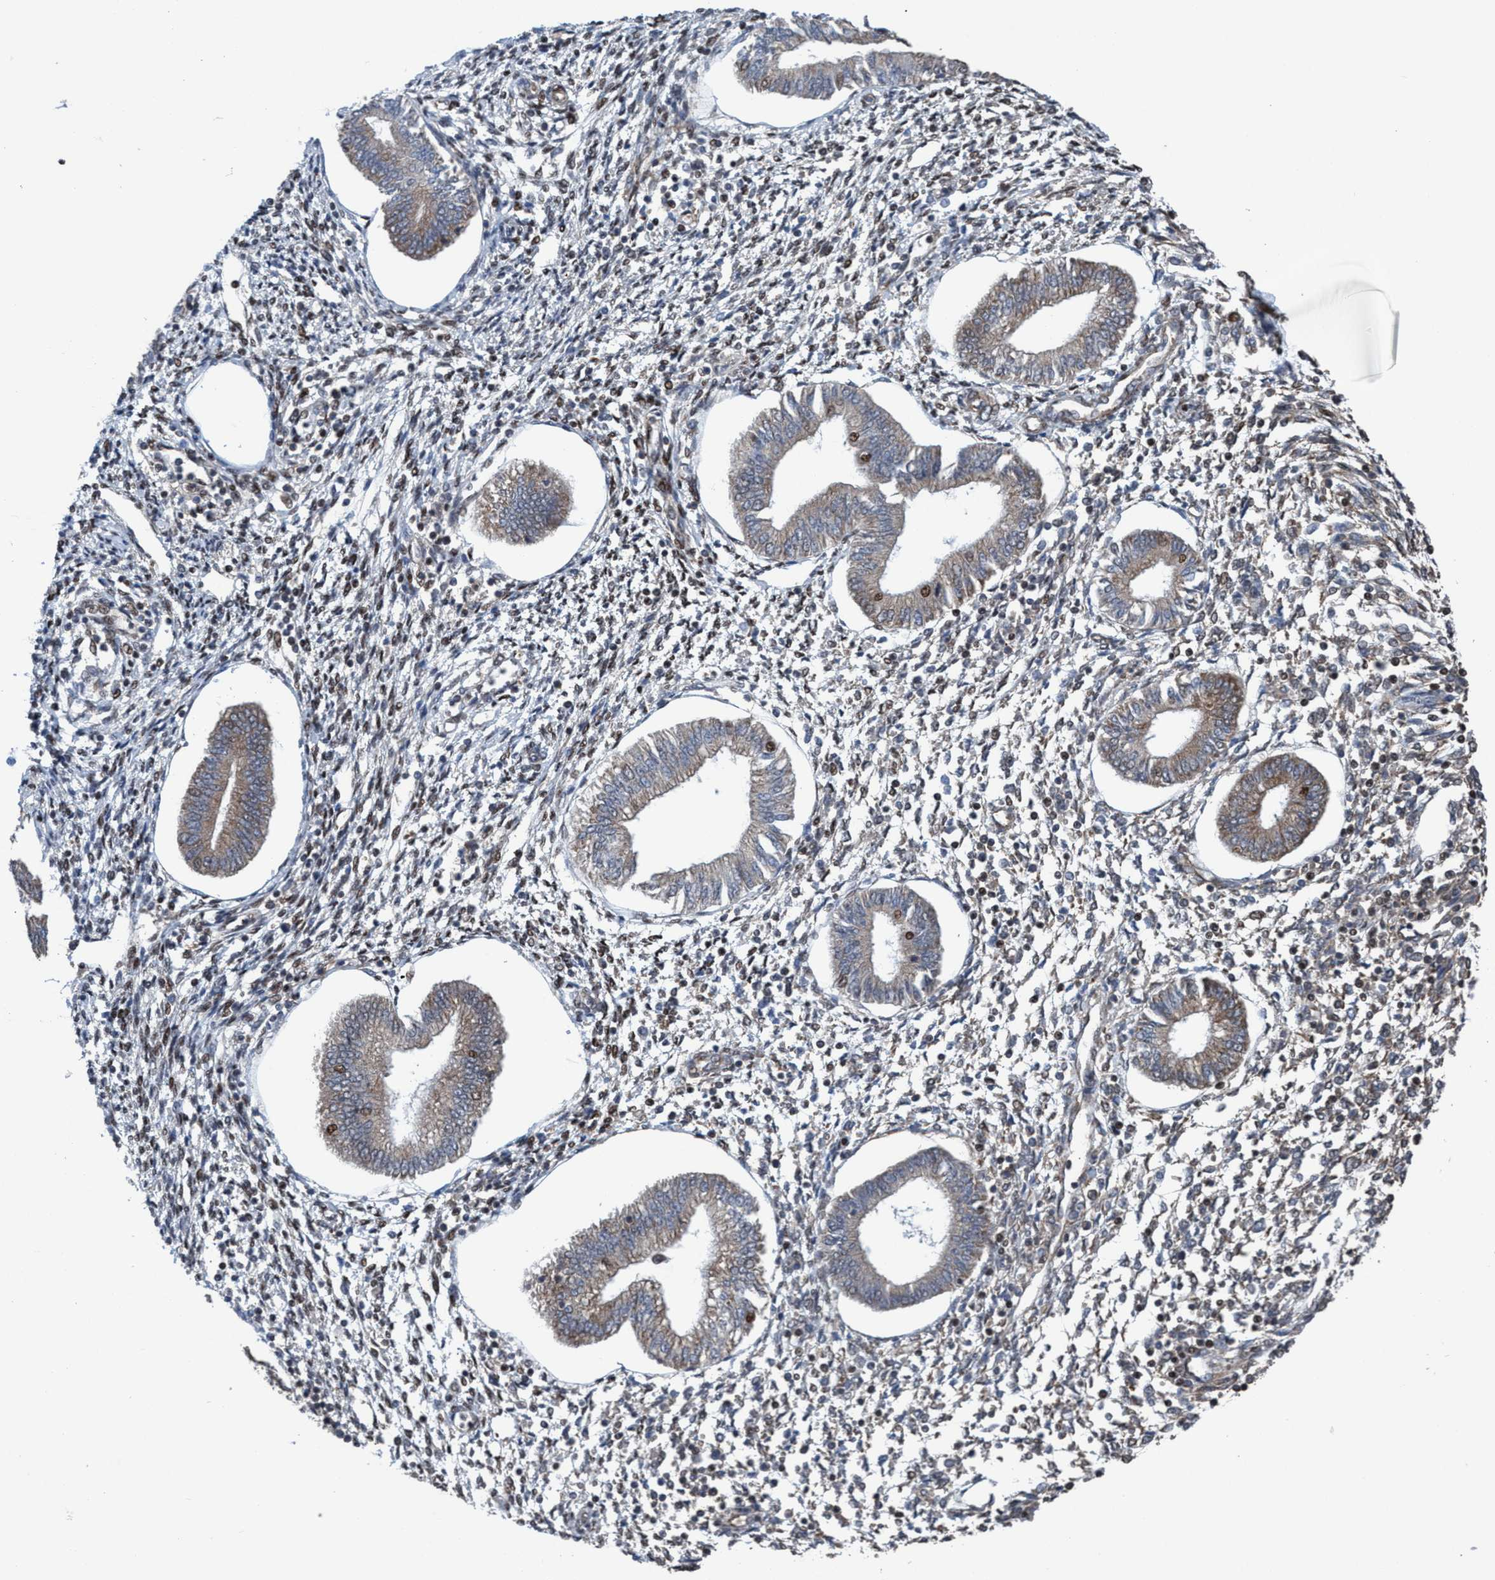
{"staining": {"intensity": "moderate", "quantity": ">75%", "location": "cytoplasmic/membranous"}, "tissue": "endometrium", "cell_type": "Cells in endometrial stroma", "image_type": "normal", "snomed": [{"axis": "morphology", "description": "Normal tissue, NOS"}, {"axis": "topography", "description": "Endometrium"}], "caption": "Immunohistochemical staining of unremarkable endometrium displays moderate cytoplasmic/membranous protein expression in approximately >75% of cells in endometrial stroma.", "gene": "METAP2", "patient": {"sex": "female", "age": 50}}